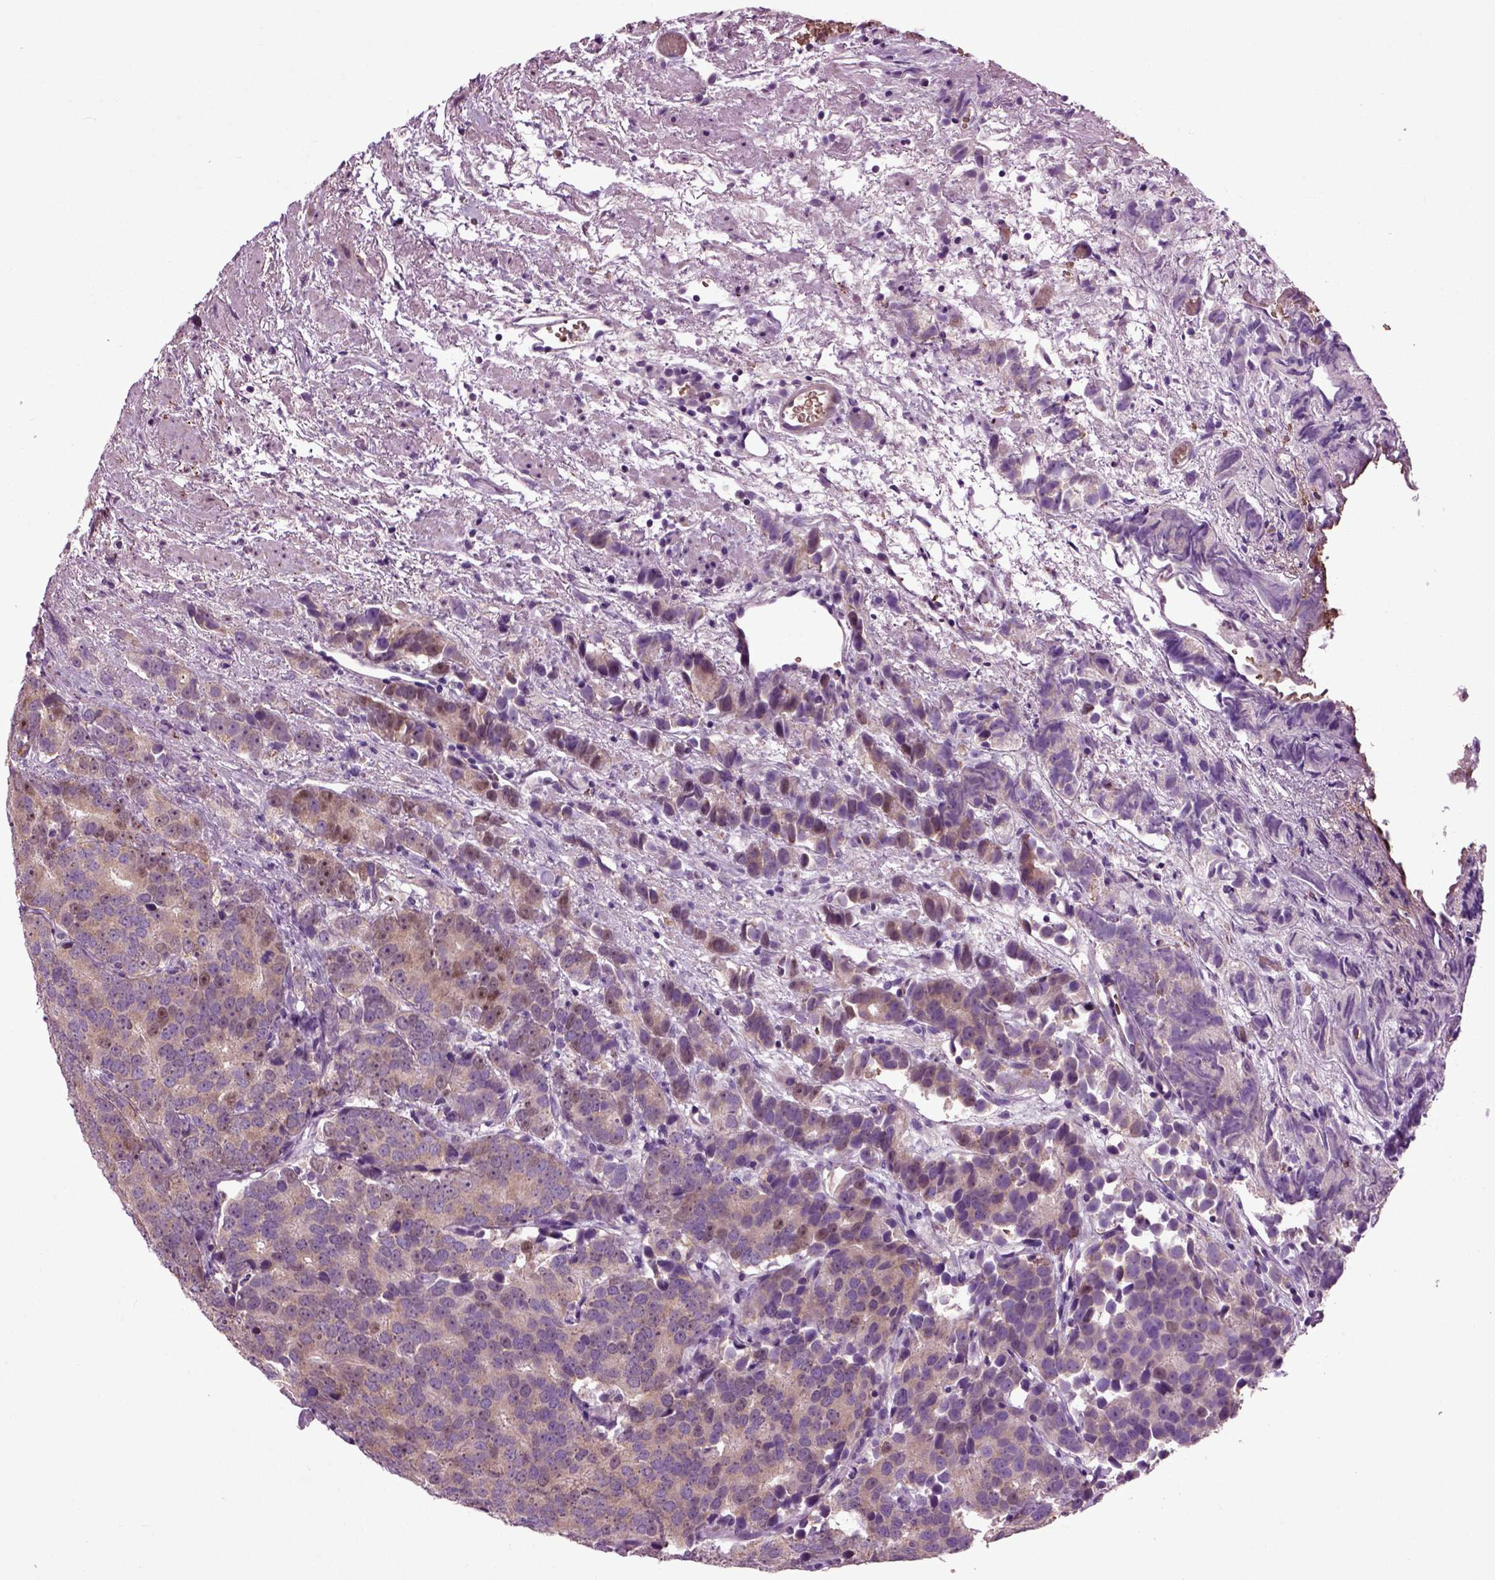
{"staining": {"intensity": "weak", "quantity": ">75%", "location": "cytoplasmic/membranous"}, "tissue": "prostate cancer", "cell_type": "Tumor cells", "image_type": "cancer", "snomed": [{"axis": "morphology", "description": "Adenocarcinoma, High grade"}, {"axis": "topography", "description": "Prostate"}], "caption": "High-grade adenocarcinoma (prostate) was stained to show a protein in brown. There is low levels of weak cytoplasmic/membranous staining in about >75% of tumor cells.", "gene": "SPON1", "patient": {"sex": "male", "age": 90}}